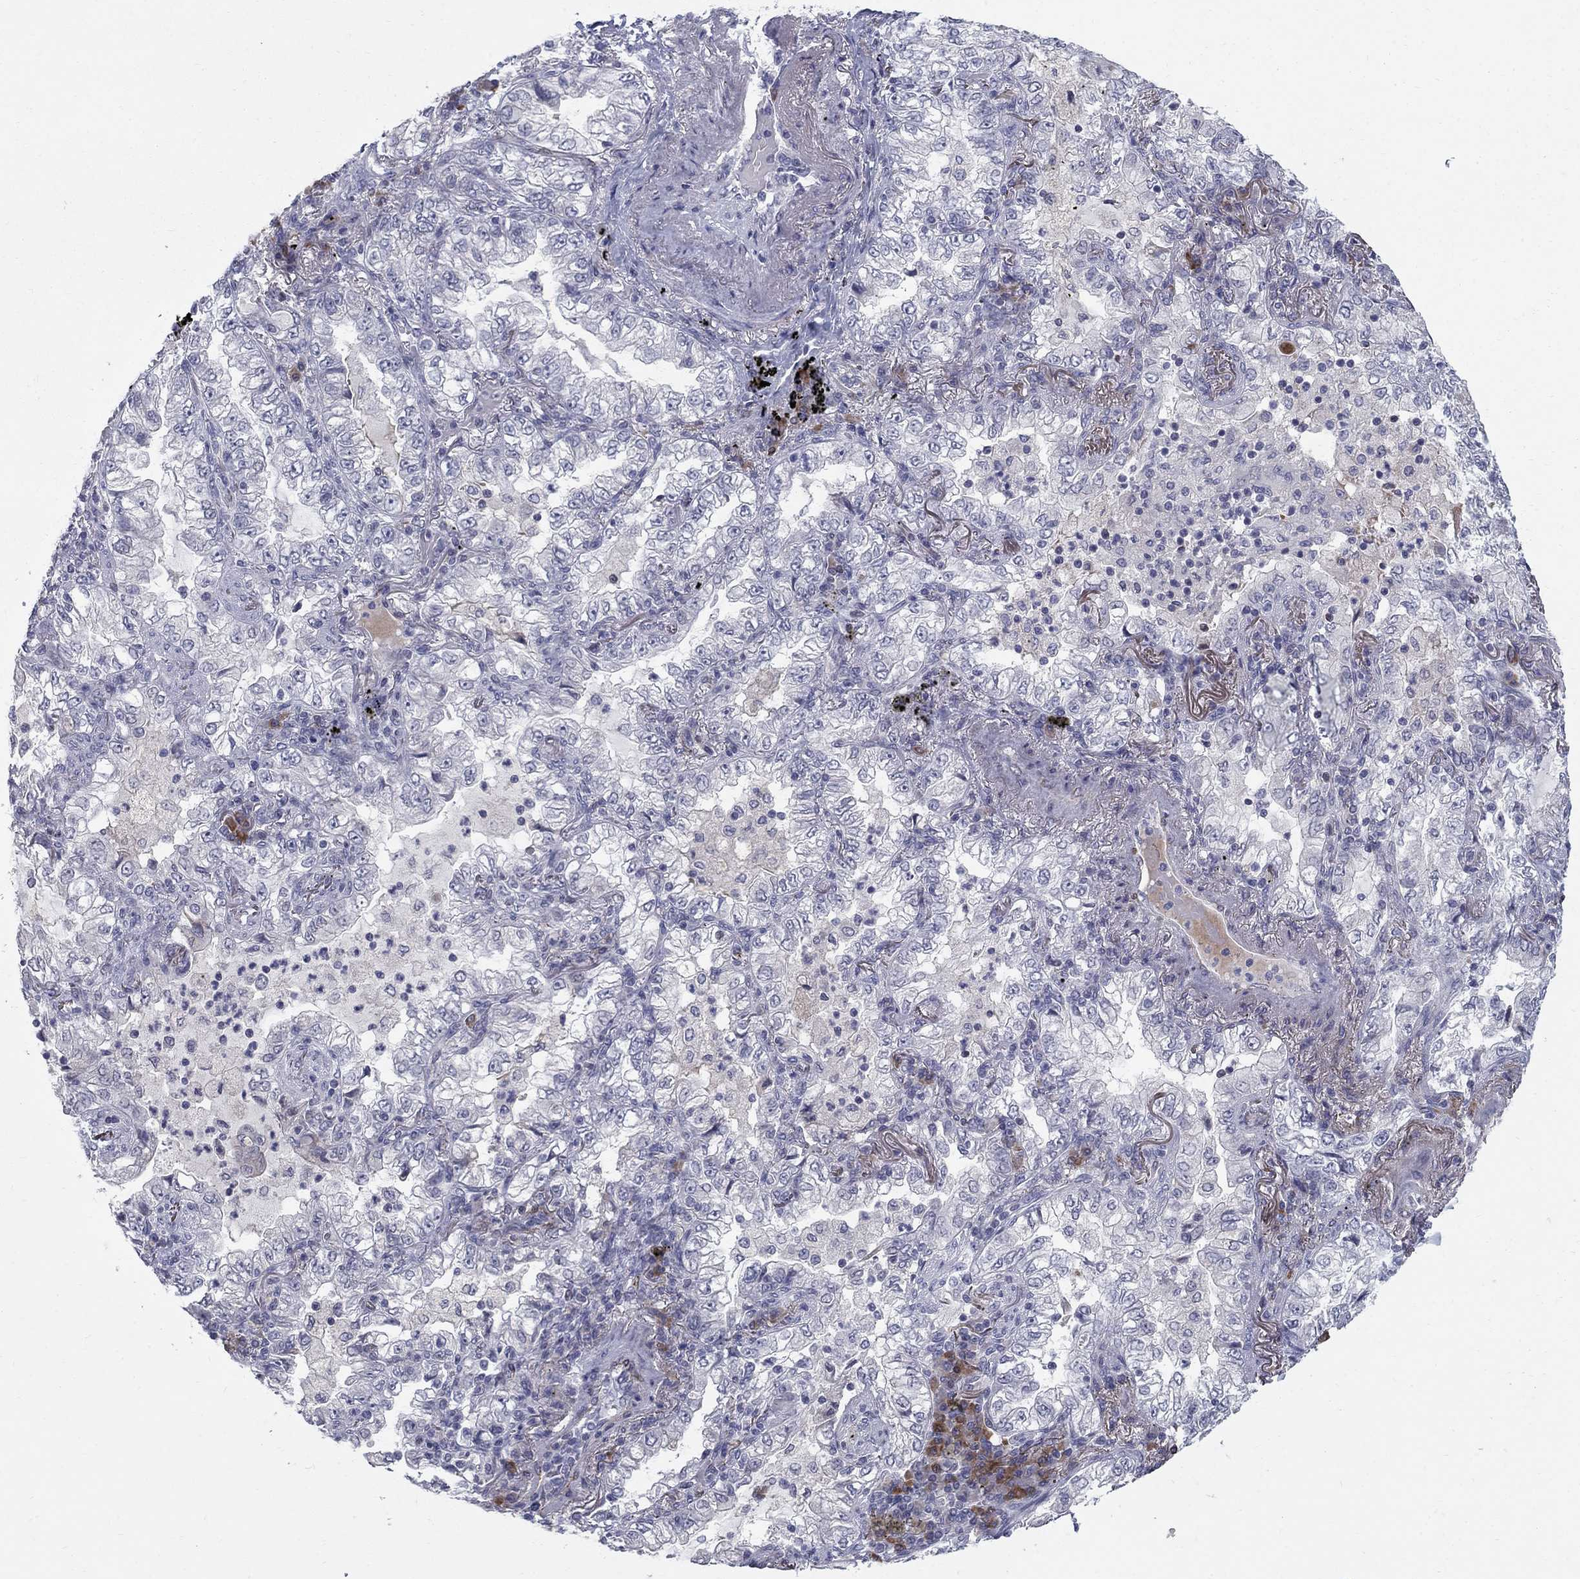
{"staining": {"intensity": "negative", "quantity": "none", "location": "none"}, "tissue": "lung cancer", "cell_type": "Tumor cells", "image_type": "cancer", "snomed": [{"axis": "morphology", "description": "Adenocarcinoma, NOS"}, {"axis": "topography", "description": "Lung"}], "caption": "Lung cancer was stained to show a protein in brown. There is no significant positivity in tumor cells.", "gene": "NTRK2", "patient": {"sex": "female", "age": 73}}